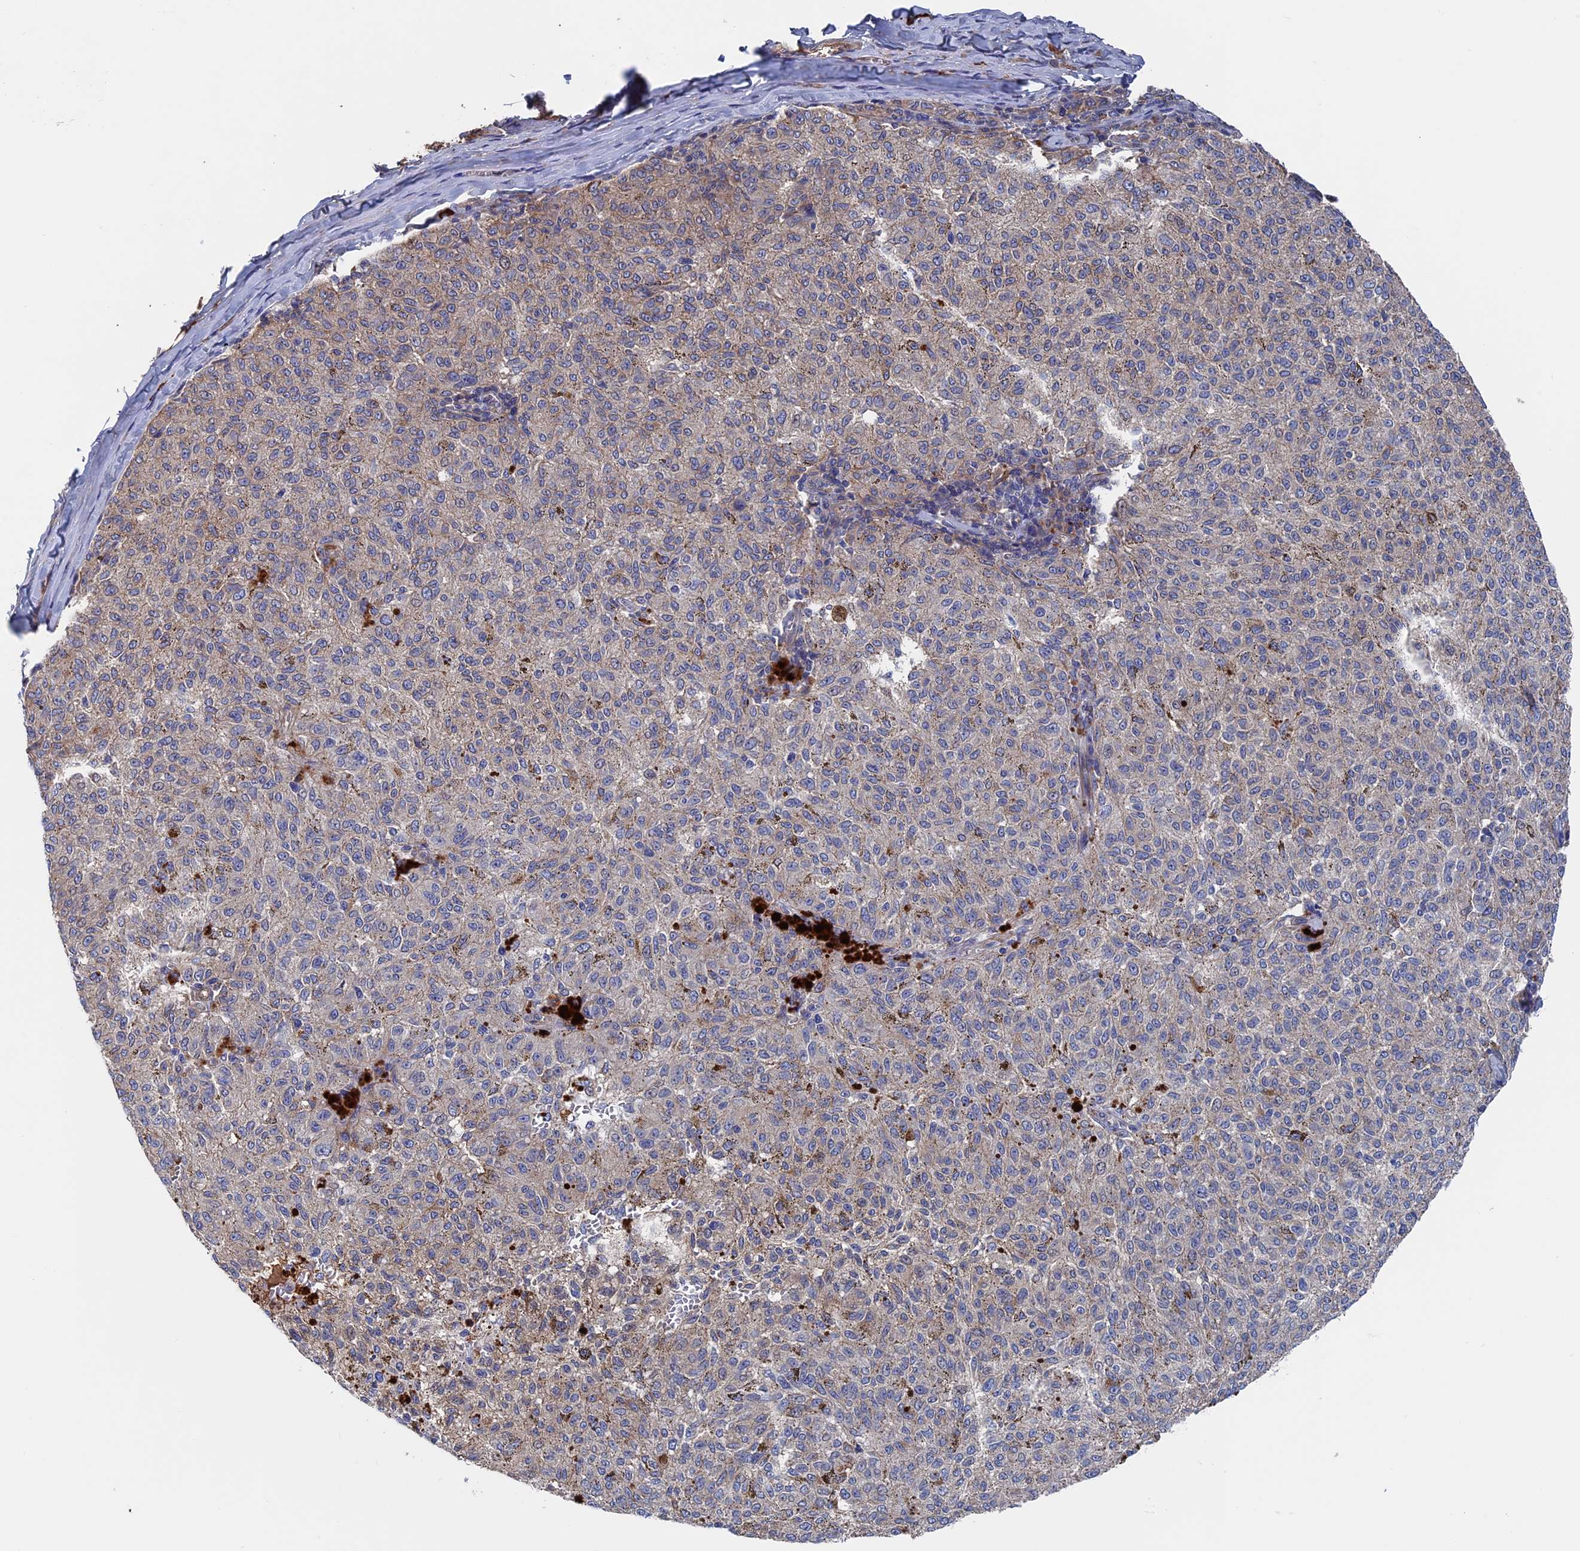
{"staining": {"intensity": "negative", "quantity": "none", "location": "none"}, "tissue": "melanoma", "cell_type": "Tumor cells", "image_type": "cancer", "snomed": [{"axis": "morphology", "description": "Malignant melanoma, NOS"}, {"axis": "topography", "description": "Skin"}], "caption": "Immunohistochemistry (IHC) photomicrograph of neoplastic tissue: human malignant melanoma stained with DAB reveals no significant protein expression in tumor cells.", "gene": "RPUSD1", "patient": {"sex": "female", "age": 72}}